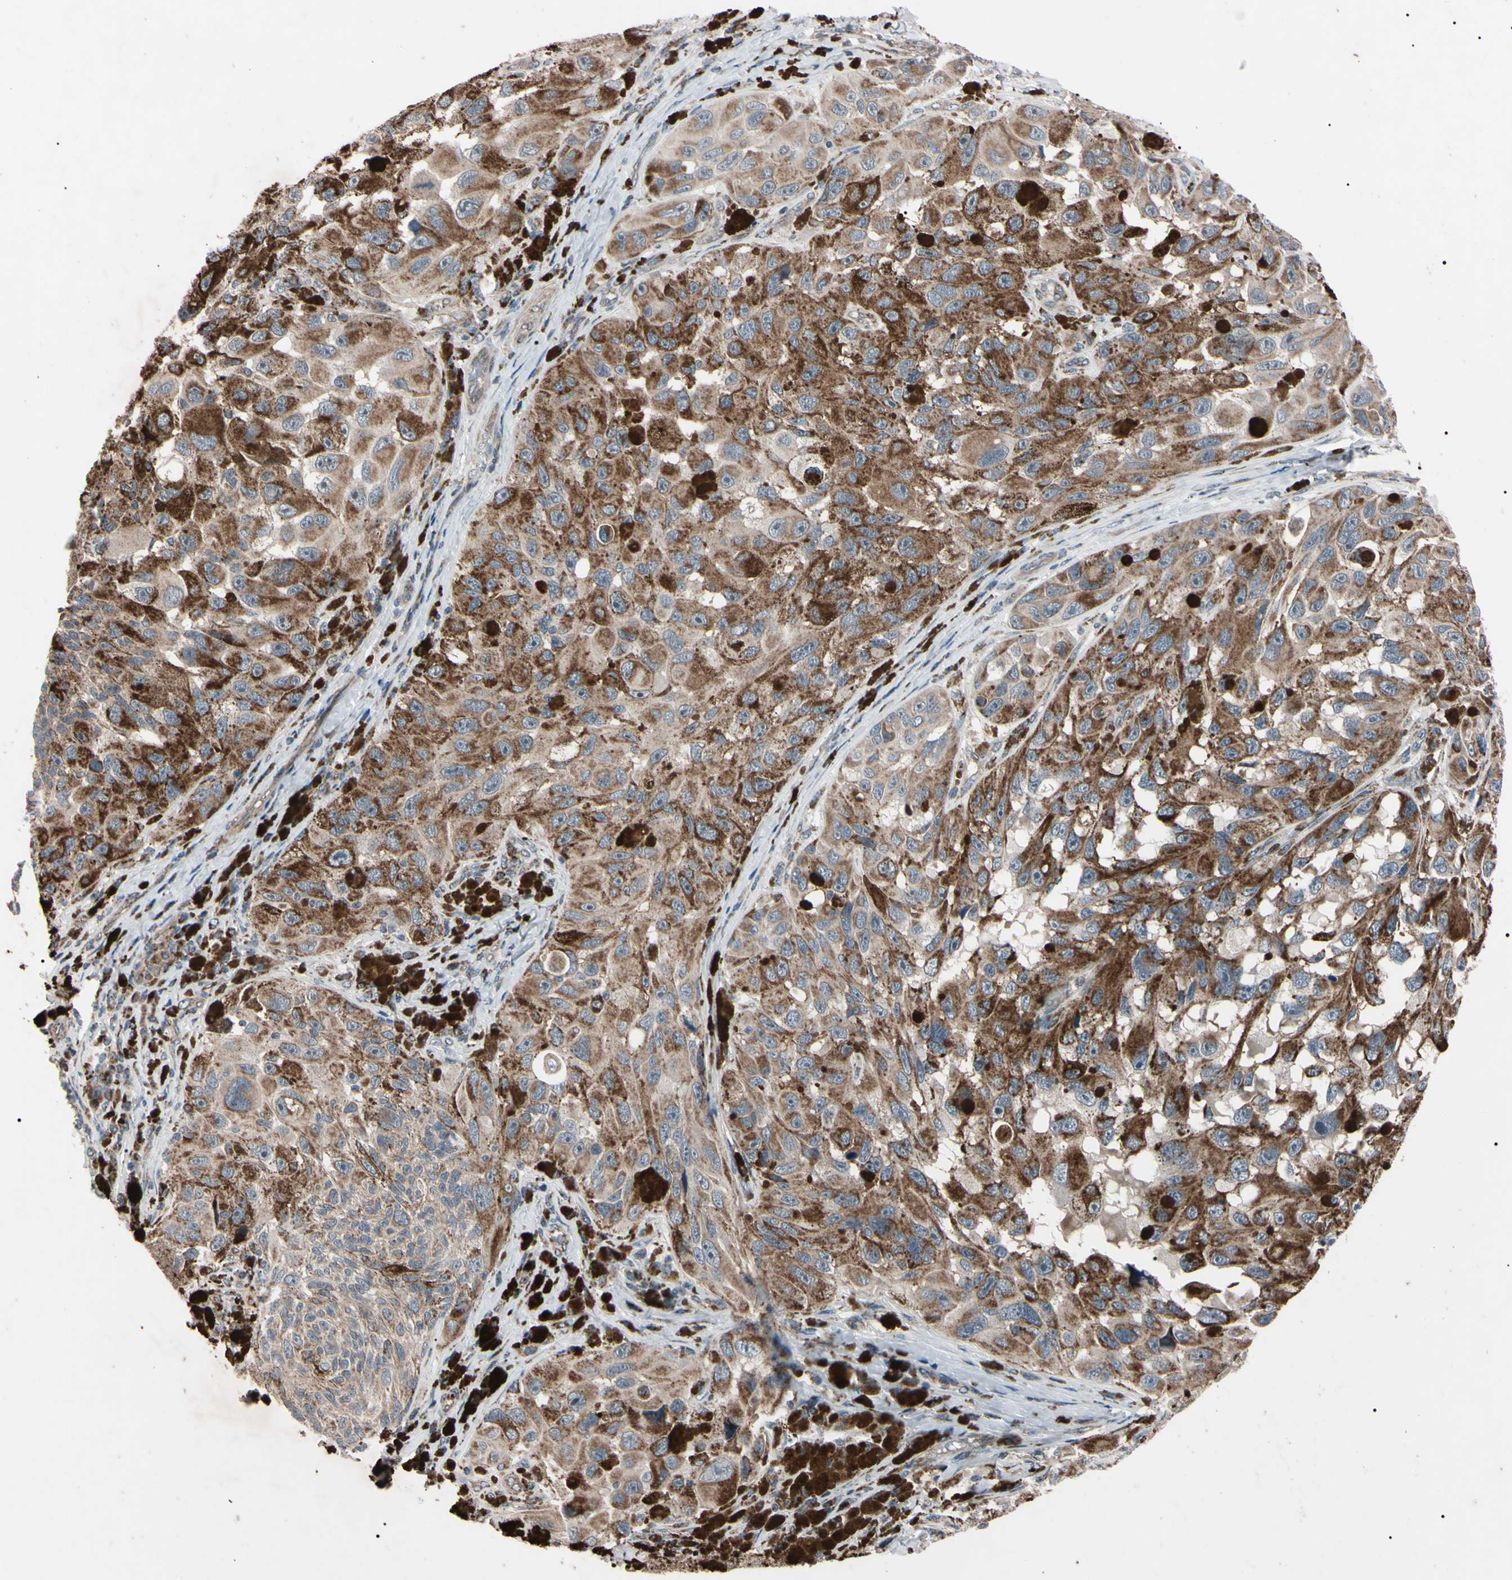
{"staining": {"intensity": "moderate", "quantity": ">75%", "location": "cytoplasmic/membranous"}, "tissue": "melanoma", "cell_type": "Tumor cells", "image_type": "cancer", "snomed": [{"axis": "morphology", "description": "Malignant melanoma, NOS"}, {"axis": "topography", "description": "Skin"}], "caption": "A high-resolution histopathology image shows immunohistochemistry staining of melanoma, which exhibits moderate cytoplasmic/membranous expression in approximately >75% of tumor cells. (Brightfield microscopy of DAB IHC at high magnification).", "gene": "TNFRSF1A", "patient": {"sex": "female", "age": 73}}